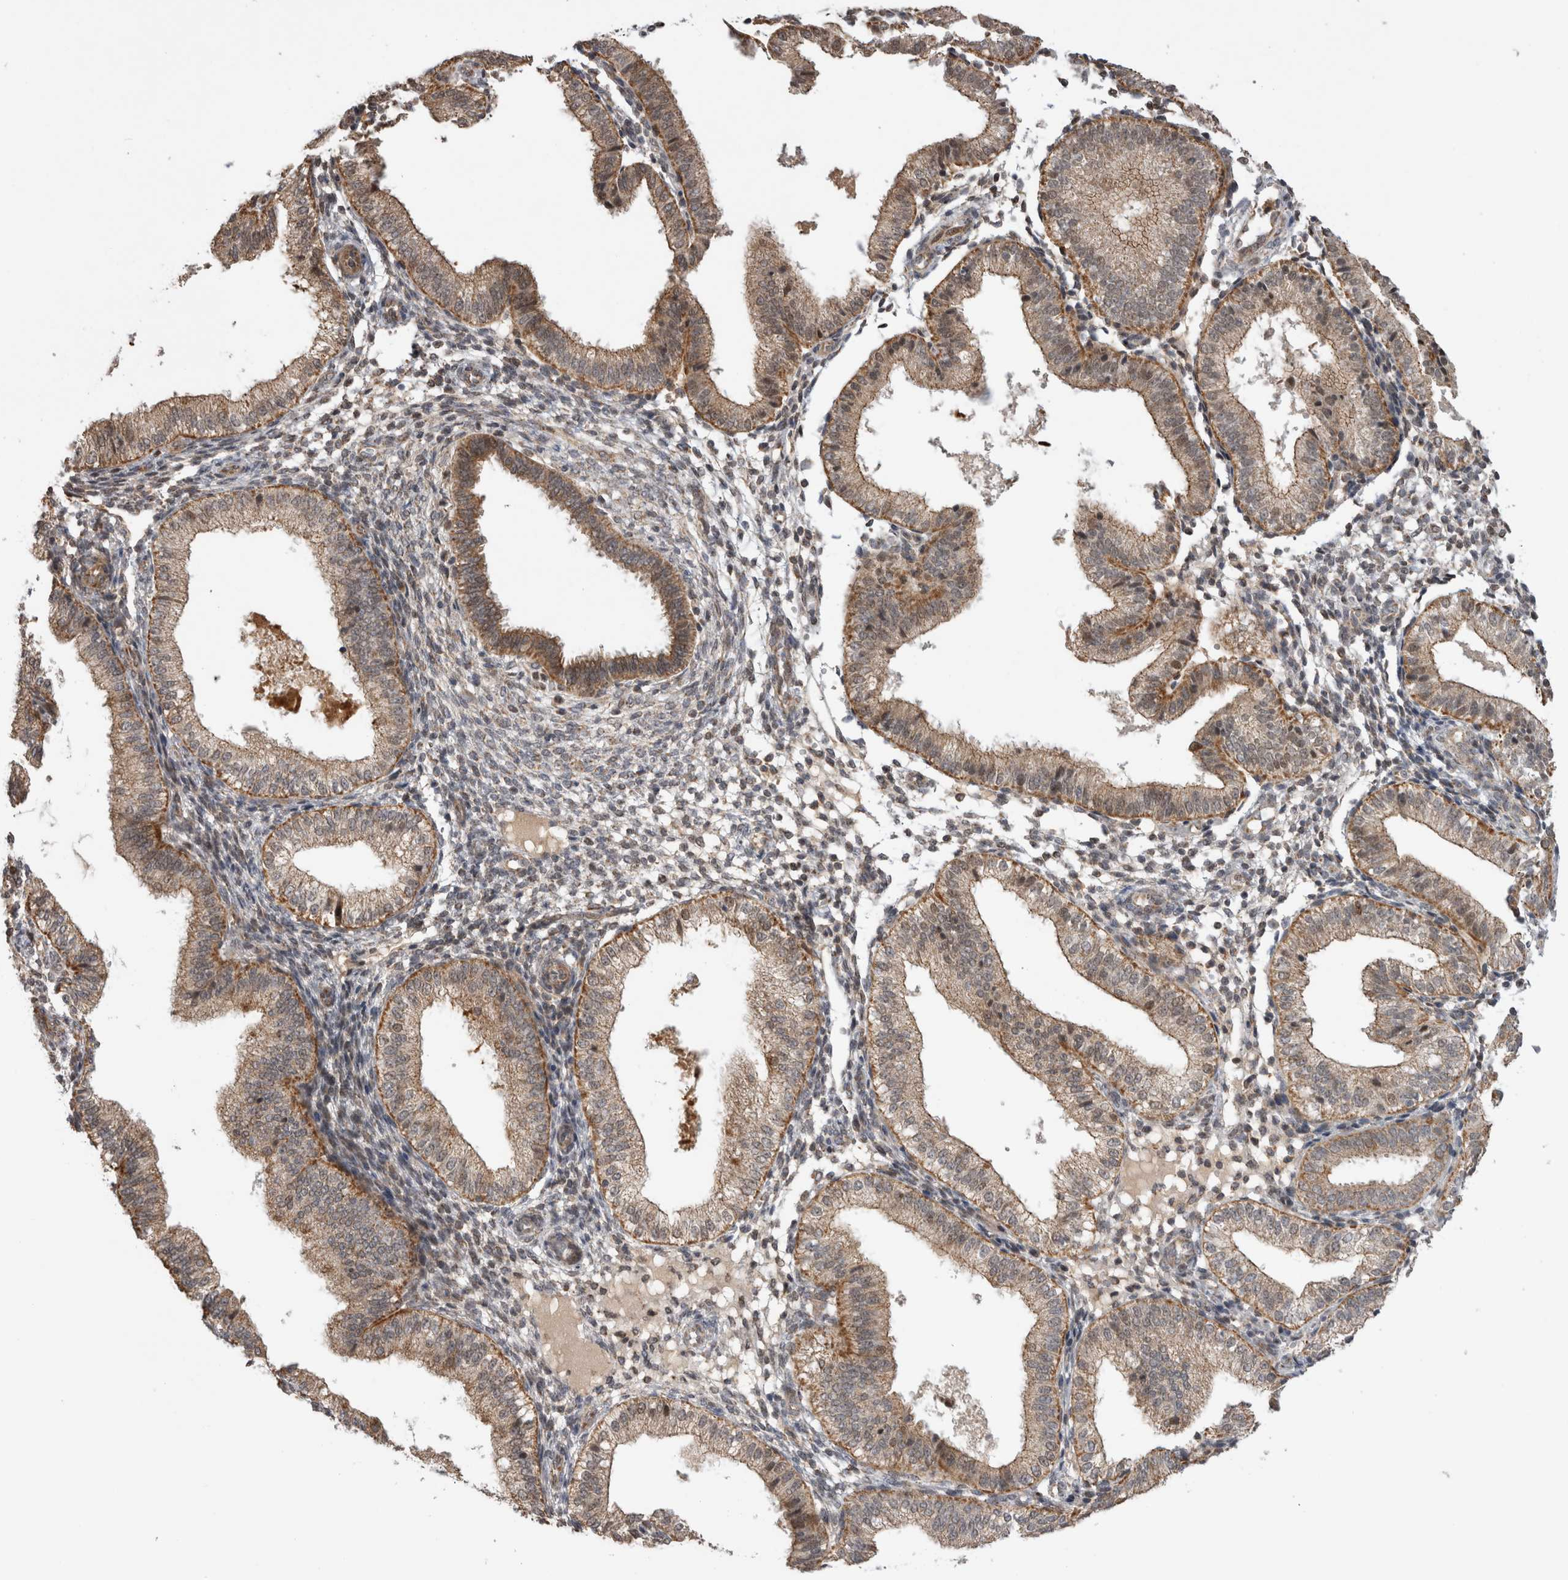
{"staining": {"intensity": "weak", "quantity": "<25%", "location": "cytoplasmic/membranous"}, "tissue": "endometrium", "cell_type": "Cells in endometrial stroma", "image_type": "normal", "snomed": [{"axis": "morphology", "description": "Normal tissue, NOS"}, {"axis": "topography", "description": "Endometrium"}], "caption": "The immunohistochemistry photomicrograph has no significant expression in cells in endometrial stroma of endometrium. (Immunohistochemistry, brightfield microscopy, high magnification).", "gene": "KCNIP1", "patient": {"sex": "female", "age": 39}}